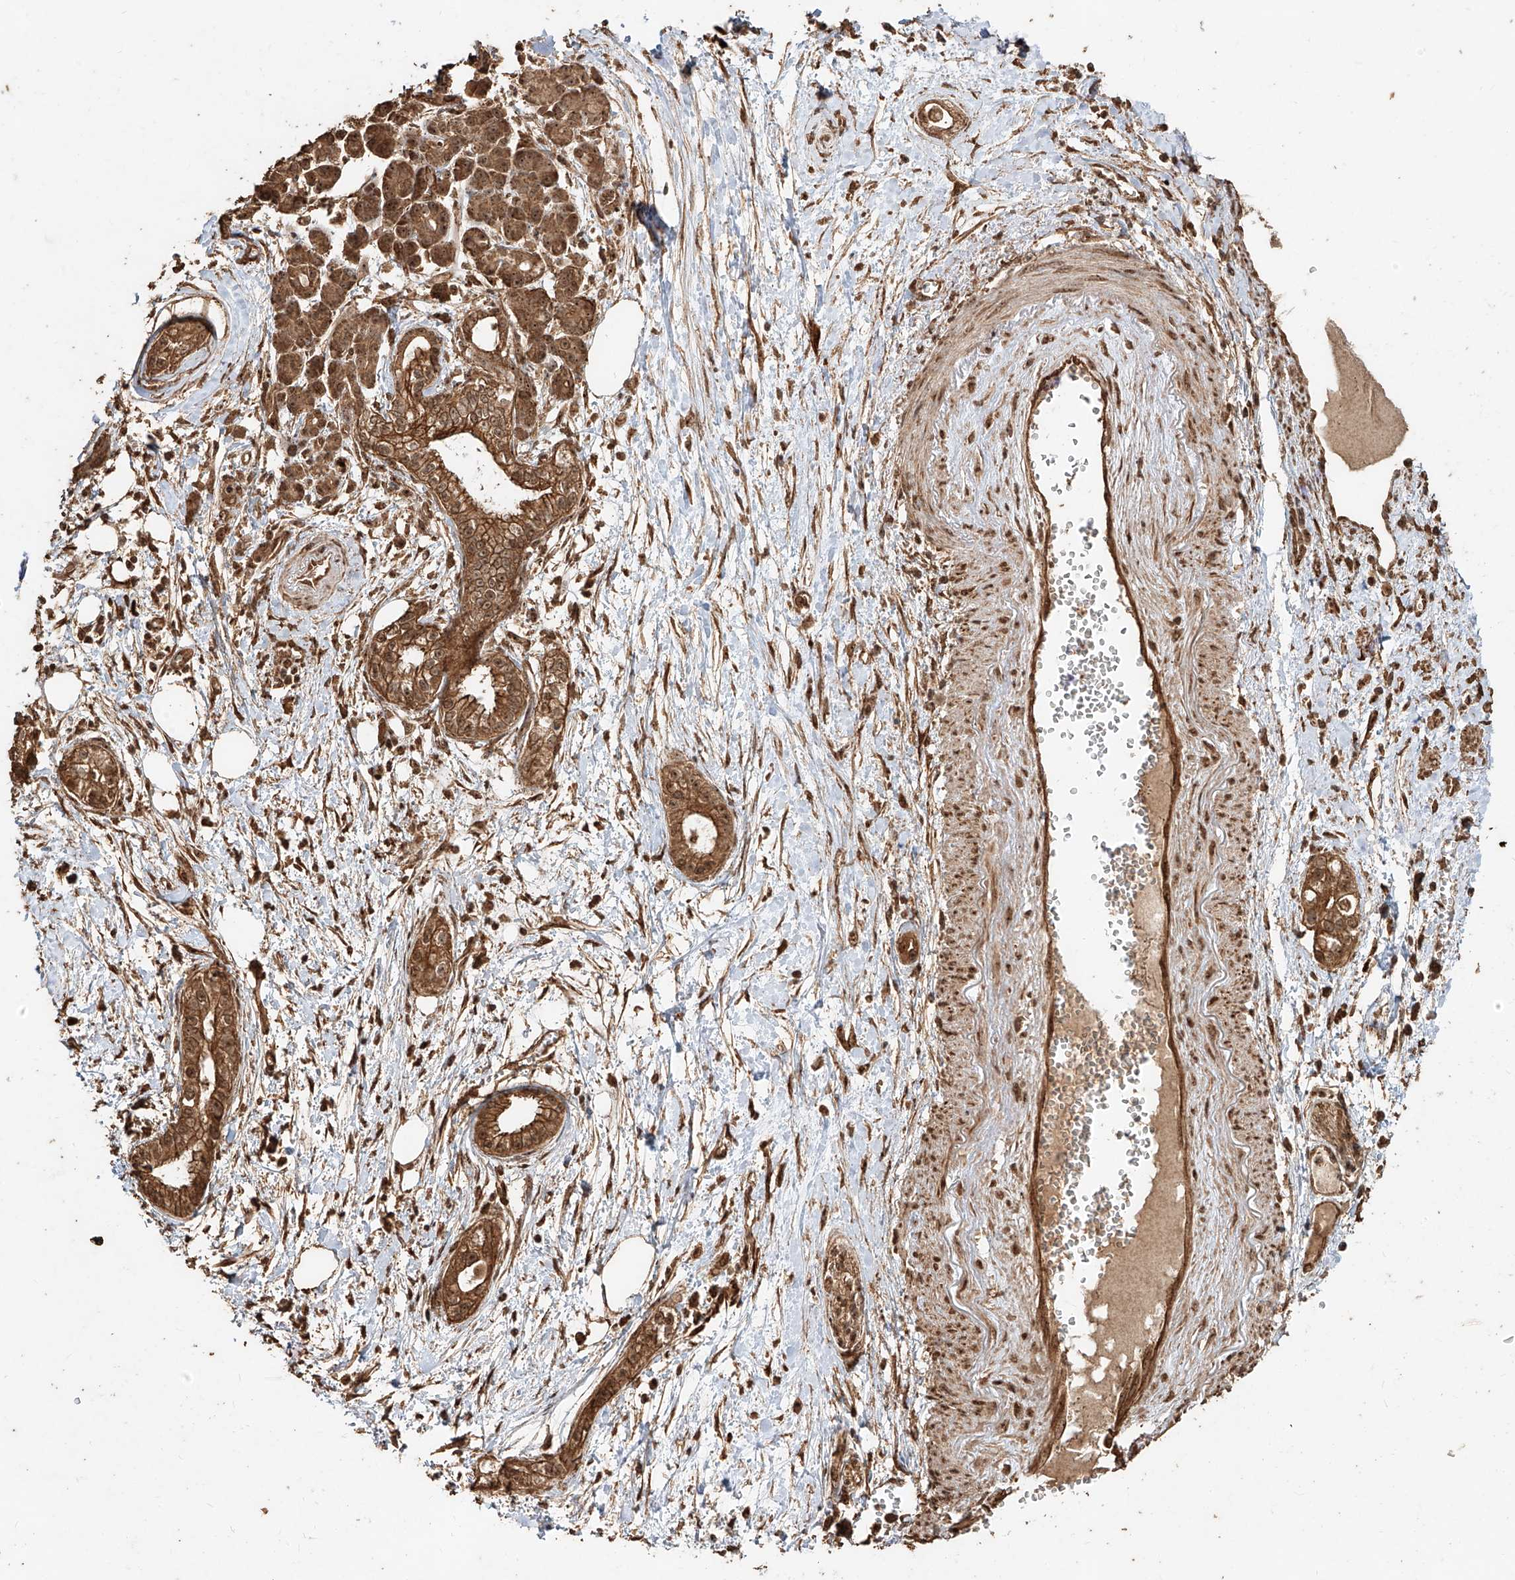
{"staining": {"intensity": "moderate", "quantity": ">75%", "location": "cytoplasmic/membranous,nuclear"}, "tissue": "pancreatic cancer", "cell_type": "Tumor cells", "image_type": "cancer", "snomed": [{"axis": "morphology", "description": "Adenocarcinoma, NOS"}, {"axis": "topography", "description": "Pancreas"}], "caption": "Protein staining of pancreatic cancer tissue shows moderate cytoplasmic/membranous and nuclear expression in about >75% of tumor cells. The staining was performed using DAB, with brown indicating positive protein expression. Nuclei are stained blue with hematoxylin.", "gene": "ZNF660", "patient": {"sex": "male", "age": 68}}